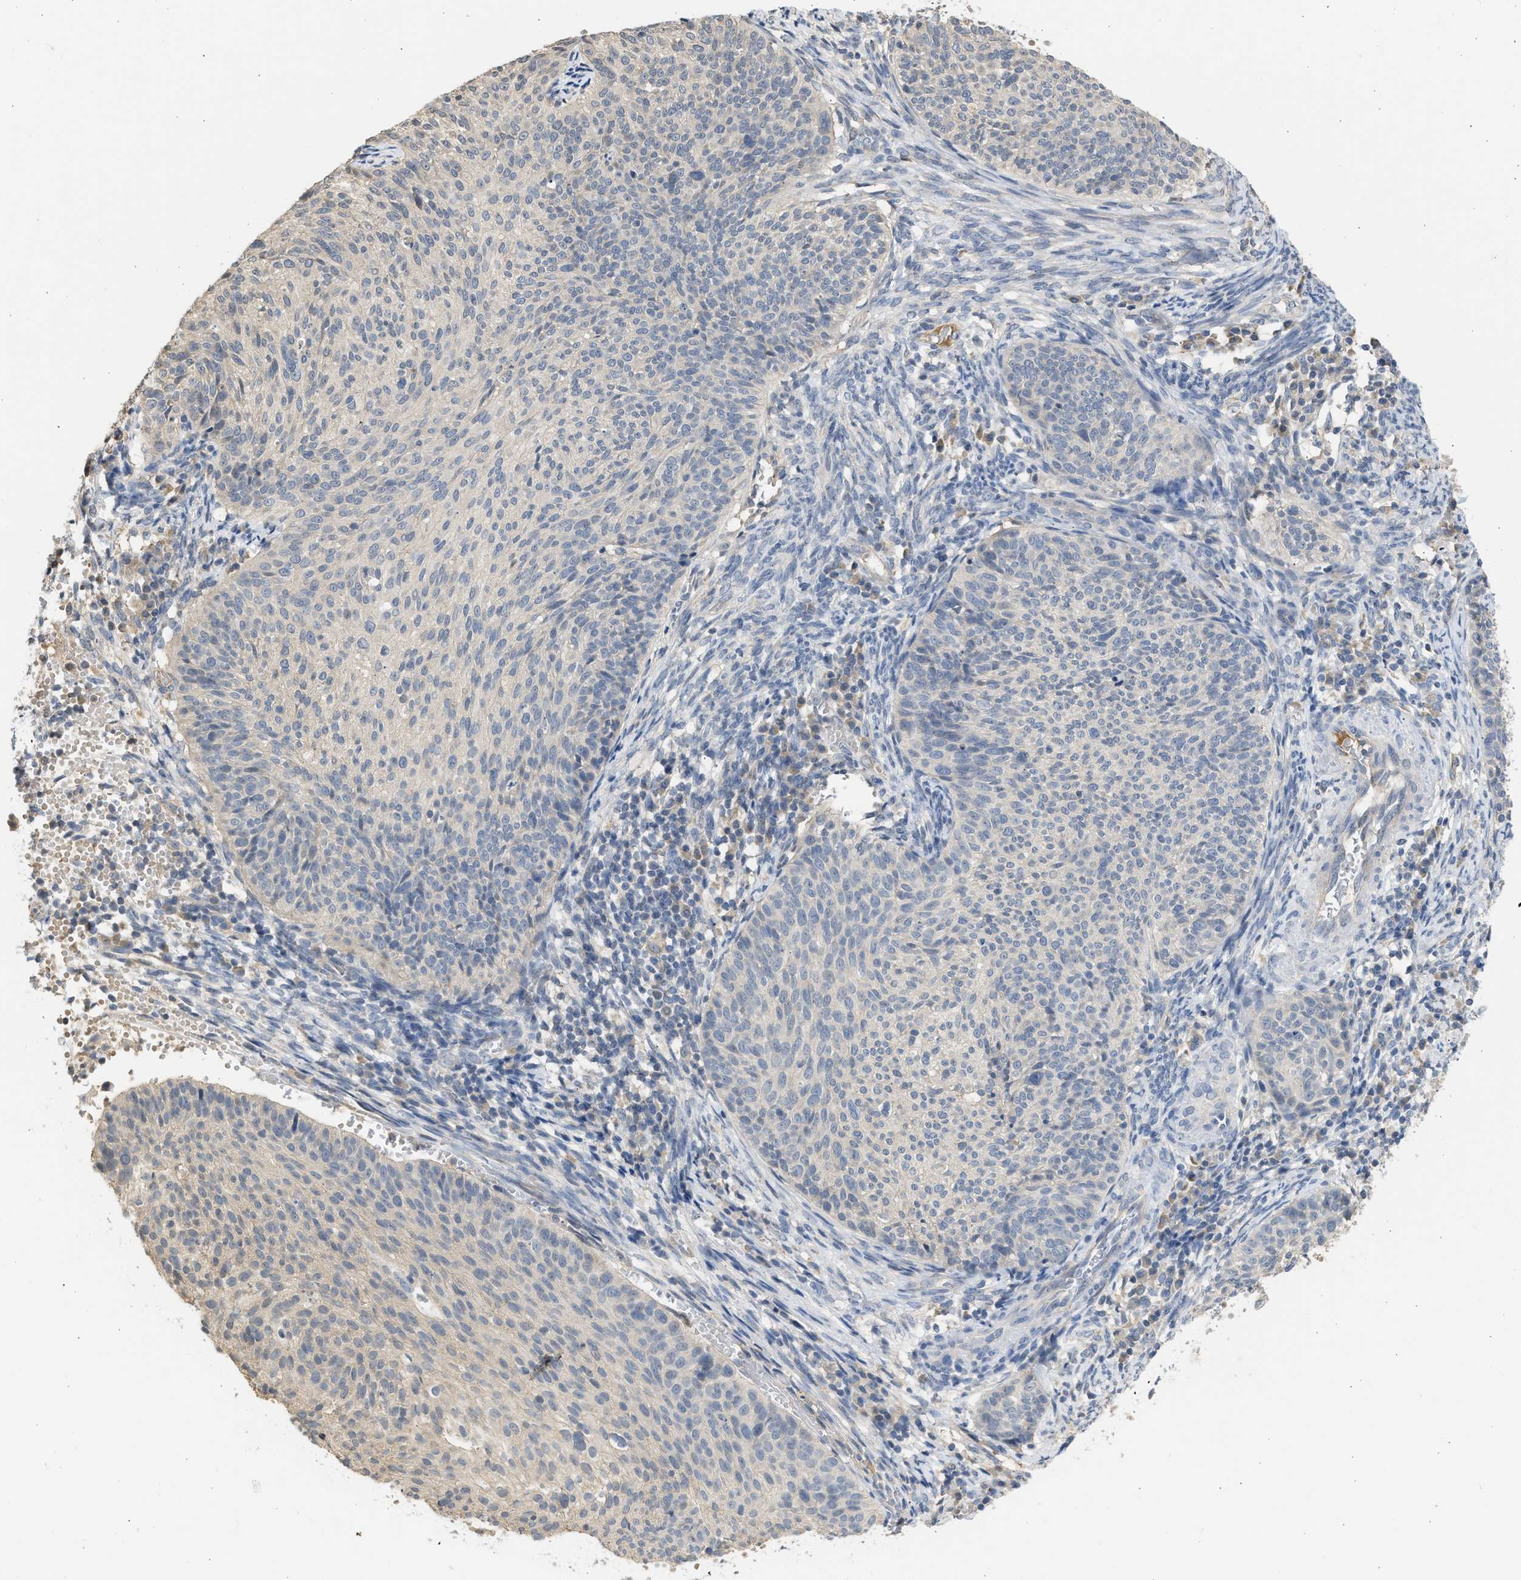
{"staining": {"intensity": "weak", "quantity": "<25%", "location": "cytoplasmic/membranous"}, "tissue": "cervical cancer", "cell_type": "Tumor cells", "image_type": "cancer", "snomed": [{"axis": "morphology", "description": "Squamous cell carcinoma, NOS"}, {"axis": "topography", "description": "Cervix"}], "caption": "Cervical cancer (squamous cell carcinoma) stained for a protein using IHC shows no expression tumor cells.", "gene": "SULT2A1", "patient": {"sex": "female", "age": 70}}